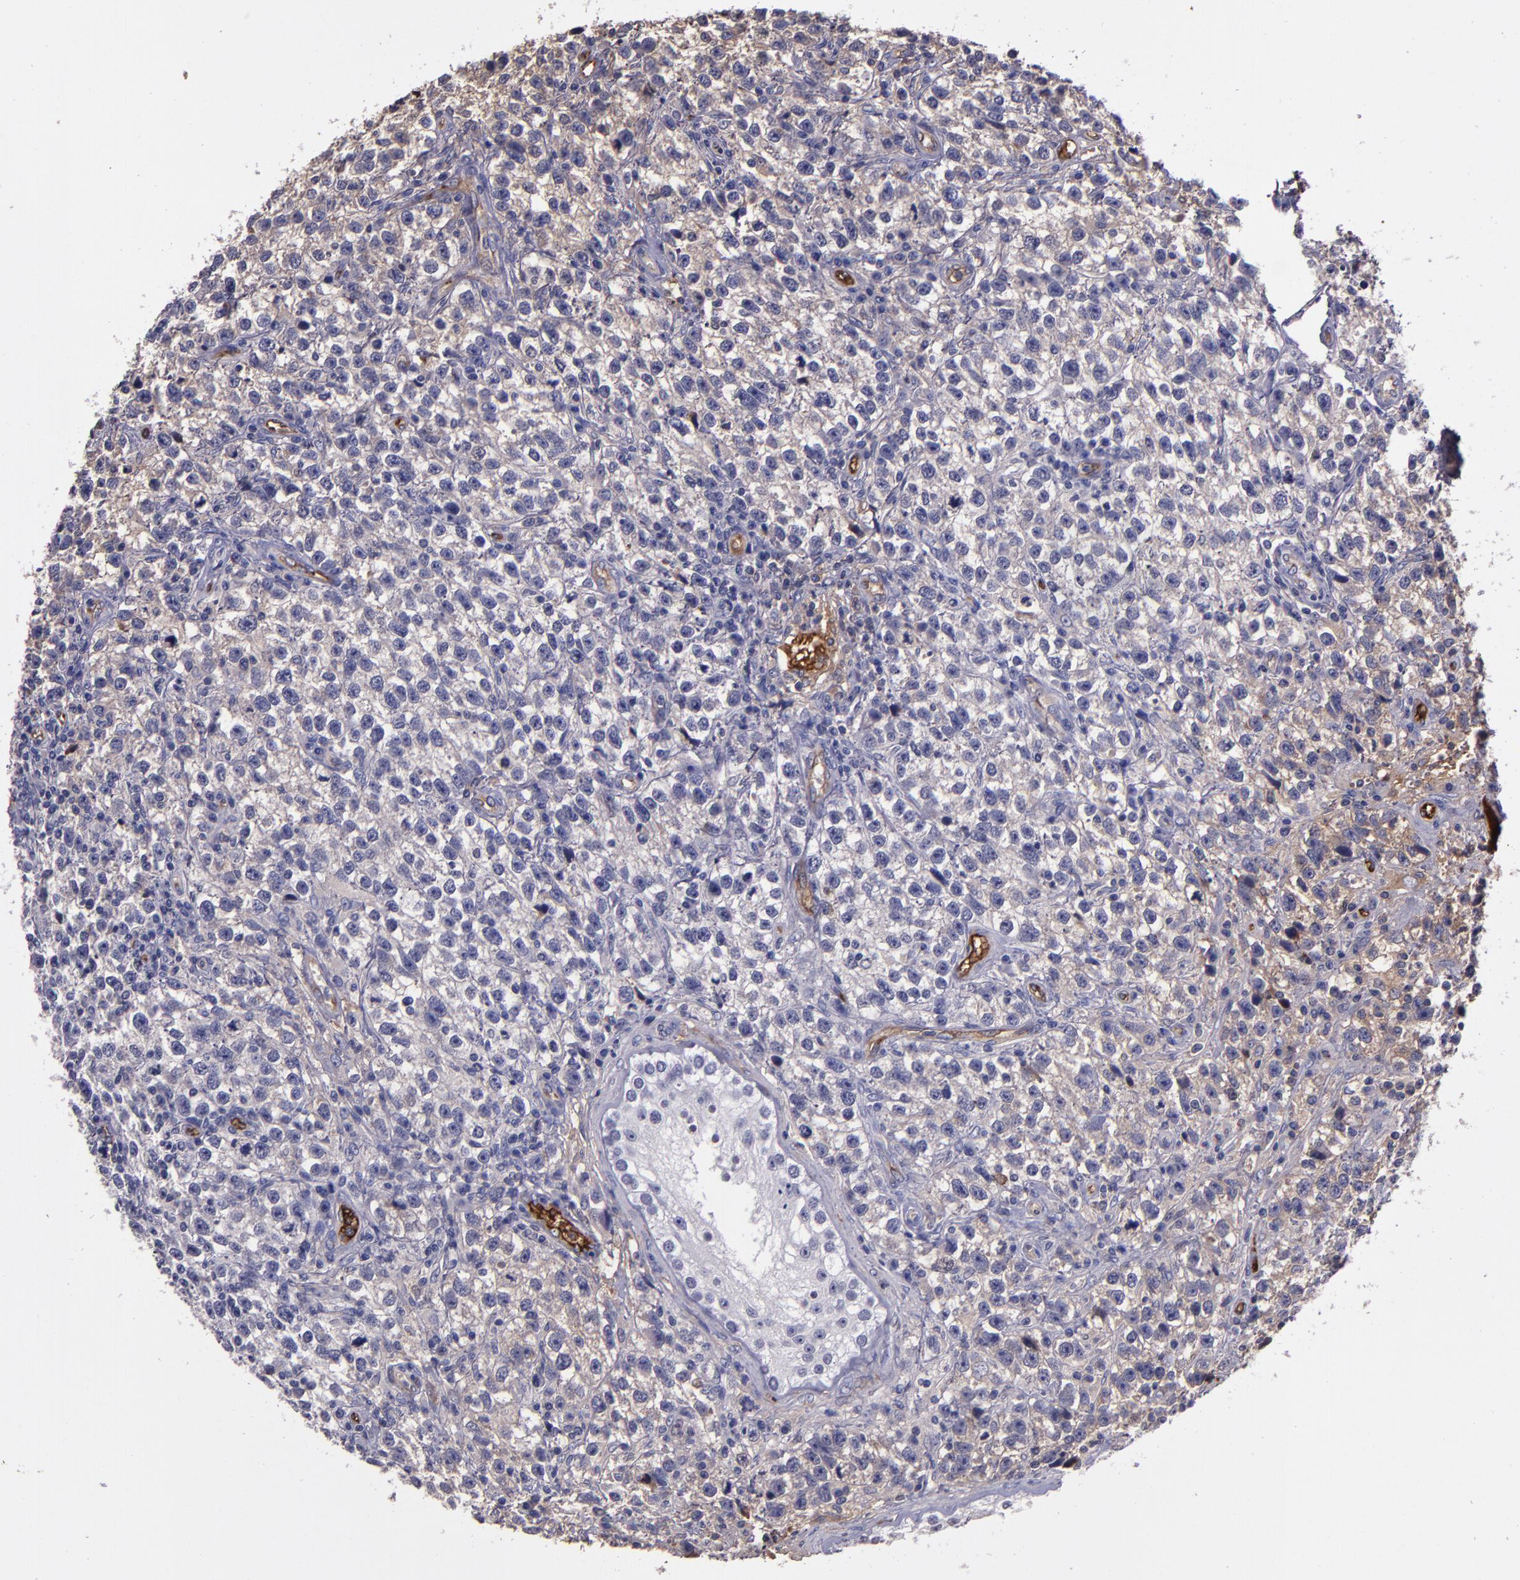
{"staining": {"intensity": "weak", "quantity": "<25%", "location": "cytoplasmic/membranous"}, "tissue": "testis cancer", "cell_type": "Tumor cells", "image_type": "cancer", "snomed": [{"axis": "morphology", "description": "Seminoma, NOS"}, {"axis": "topography", "description": "Testis"}], "caption": "A histopathology image of human testis cancer is negative for staining in tumor cells. (IHC, brightfield microscopy, high magnification).", "gene": "A2M", "patient": {"sex": "male", "age": 38}}